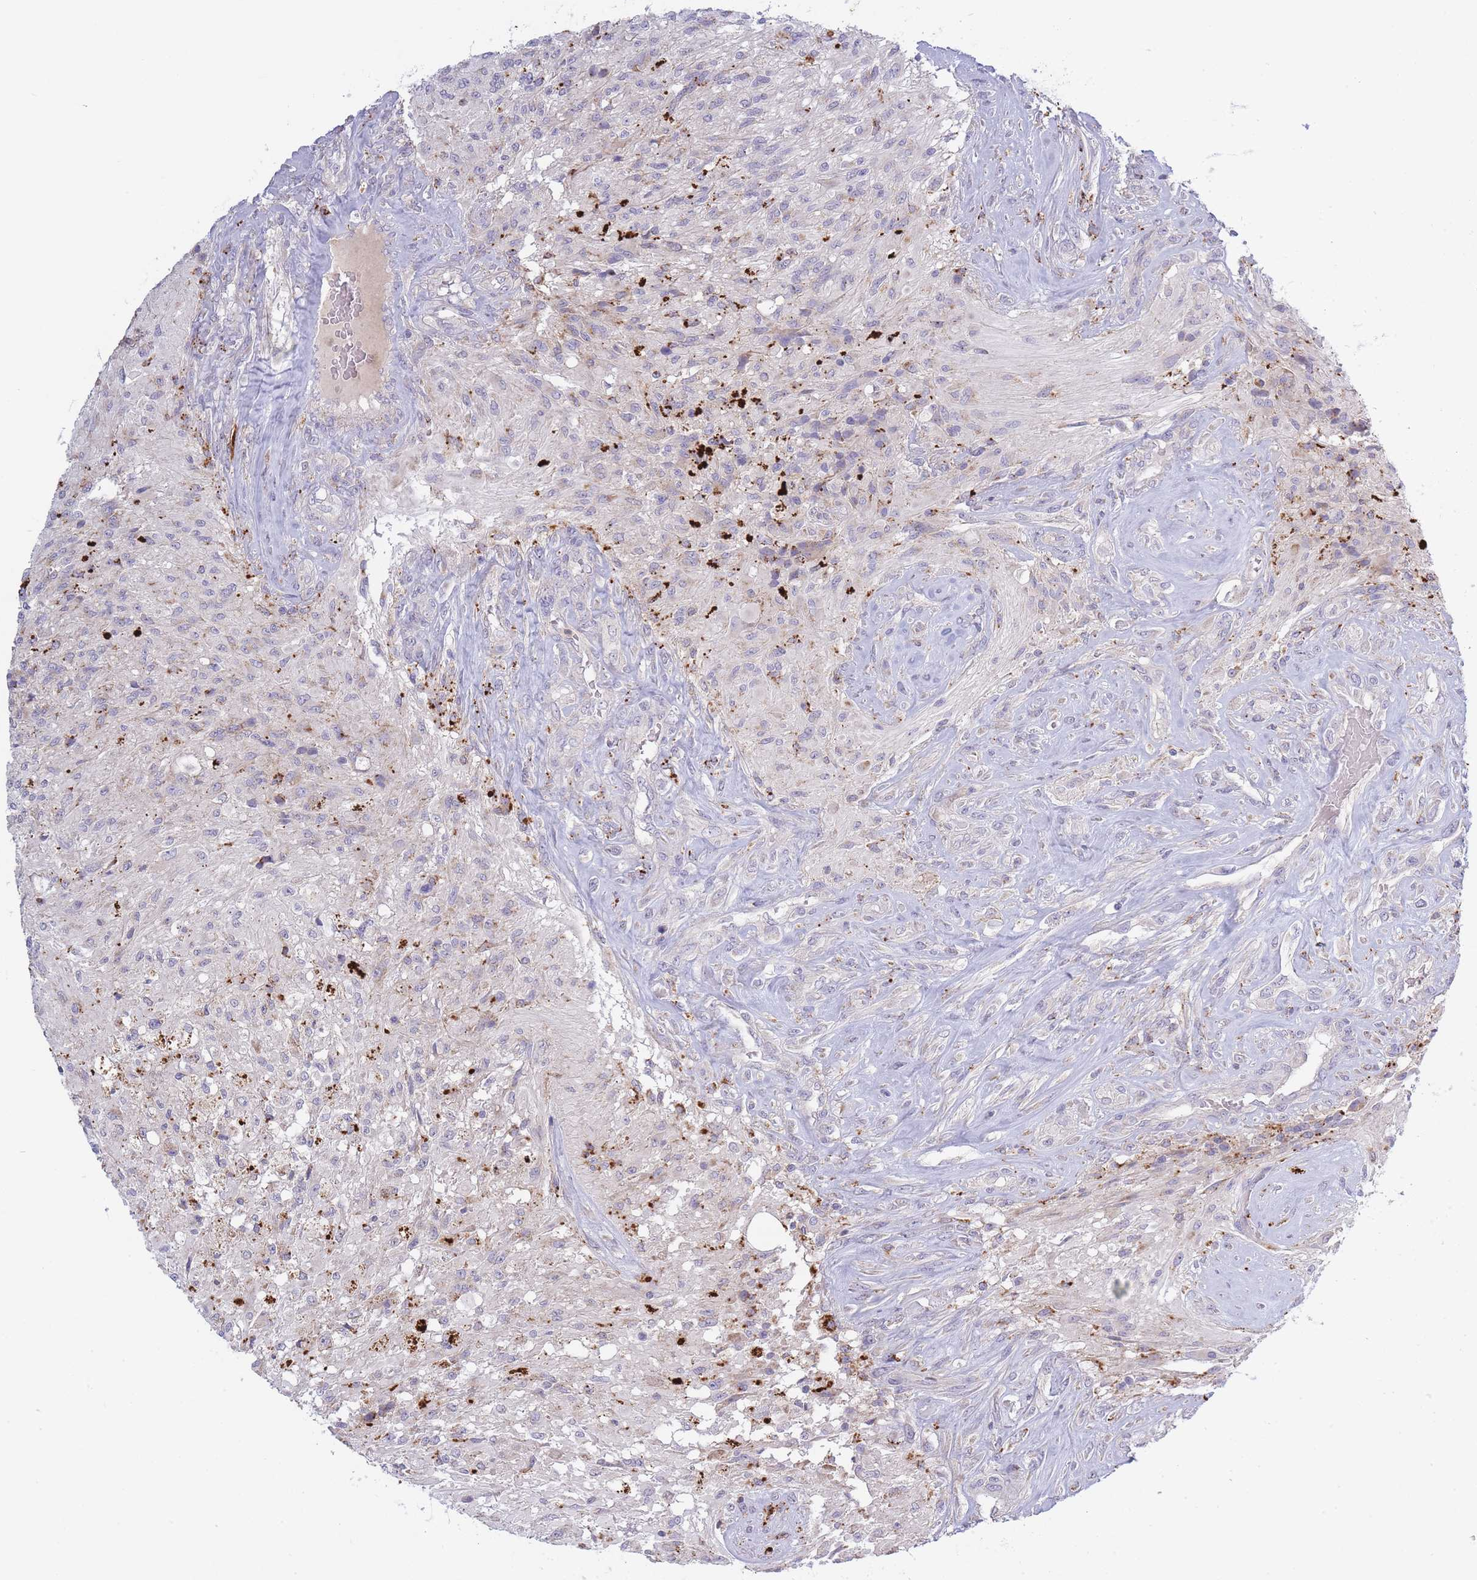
{"staining": {"intensity": "negative", "quantity": "none", "location": "none"}, "tissue": "glioma", "cell_type": "Tumor cells", "image_type": "cancer", "snomed": [{"axis": "morphology", "description": "Glioma, malignant, High grade"}, {"axis": "topography", "description": "Brain"}], "caption": "The micrograph displays no significant positivity in tumor cells of malignant high-grade glioma.", "gene": "TRIM61", "patient": {"sex": "male", "age": 56}}